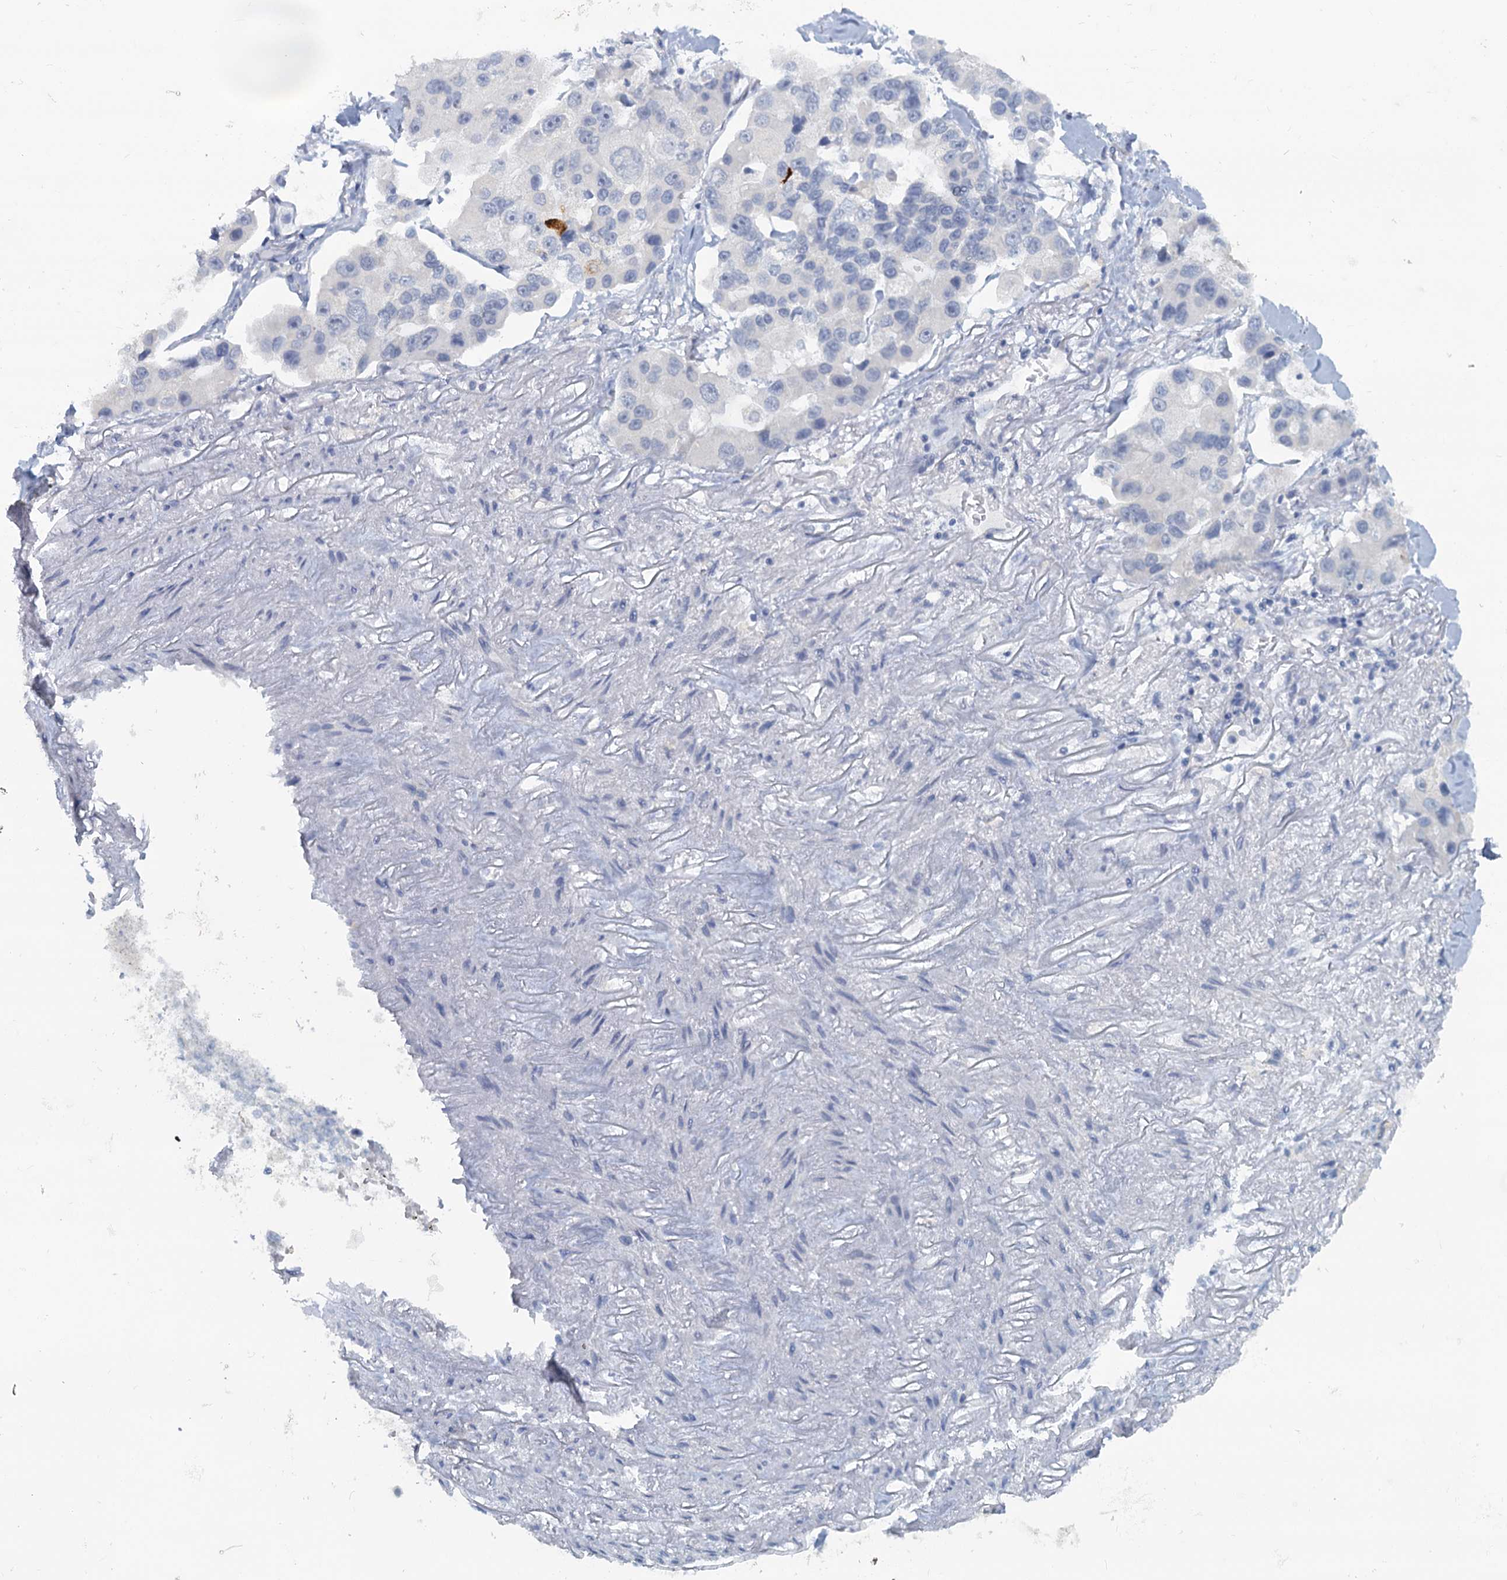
{"staining": {"intensity": "negative", "quantity": "none", "location": "none"}, "tissue": "lung cancer", "cell_type": "Tumor cells", "image_type": "cancer", "snomed": [{"axis": "morphology", "description": "Adenocarcinoma, NOS"}, {"axis": "topography", "description": "Lung"}], "caption": "Immunohistochemical staining of human lung cancer (adenocarcinoma) exhibits no significant positivity in tumor cells.", "gene": "CHGA", "patient": {"sex": "female", "age": 54}}